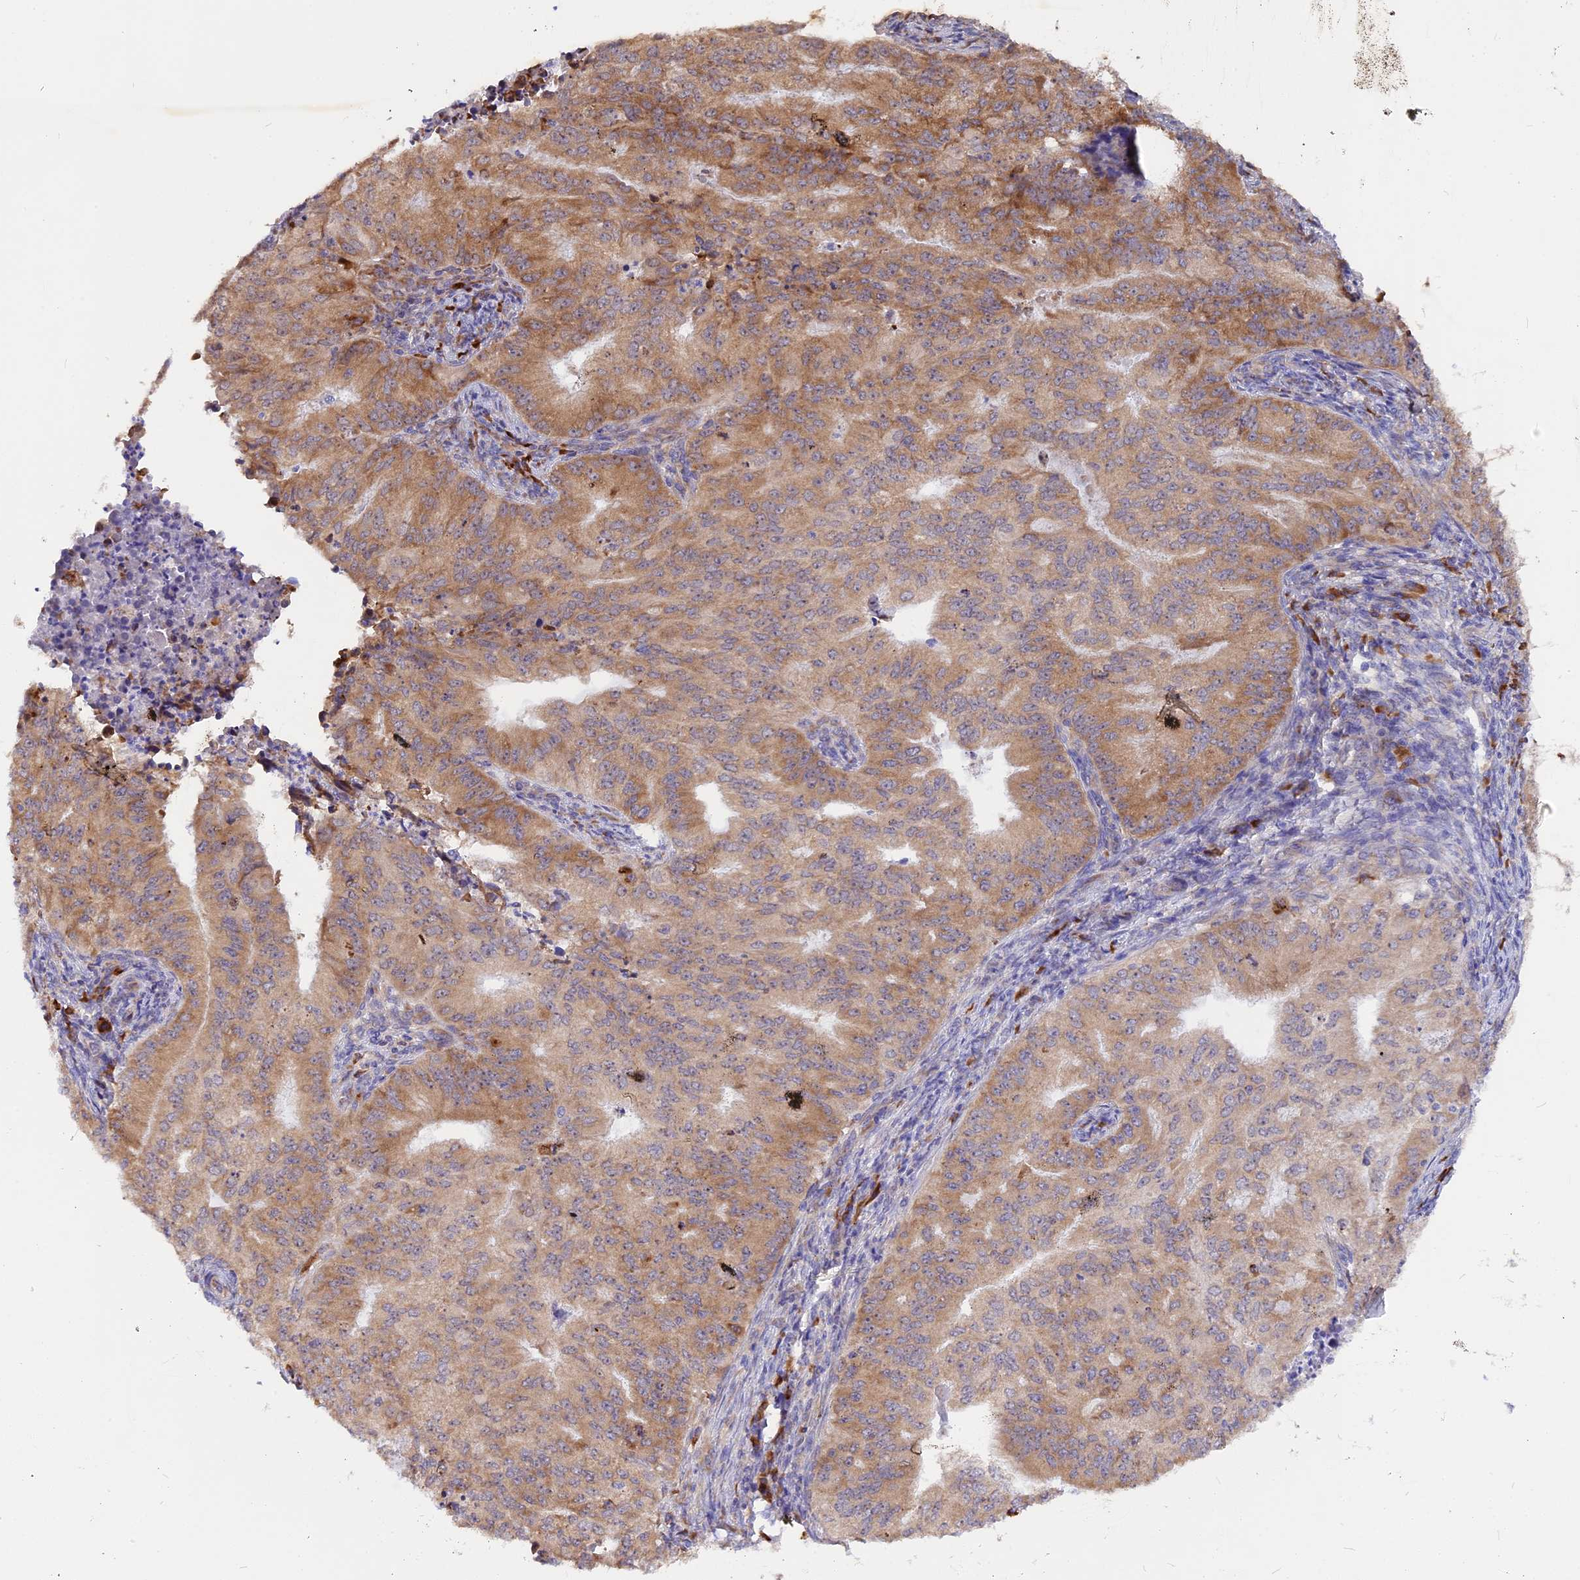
{"staining": {"intensity": "moderate", "quantity": ">75%", "location": "cytoplasmic/membranous"}, "tissue": "endometrial cancer", "cell_type": "Tumor cells", "image_type": "cancer", "snomed": [{"axis": "morphology", "description": "Adenocarcinoma, NOS"}, {"axis": "topography", "description": "Endometrium"}], "caption": "Protein staining of endometrial adenocarcinoma tissue demonstrates moderate cytoplasmic/membranous expression in approximately >75% of tumor cells.", "gene": "GNPTAB", "patient": {"sex": "female", "age": 50}}